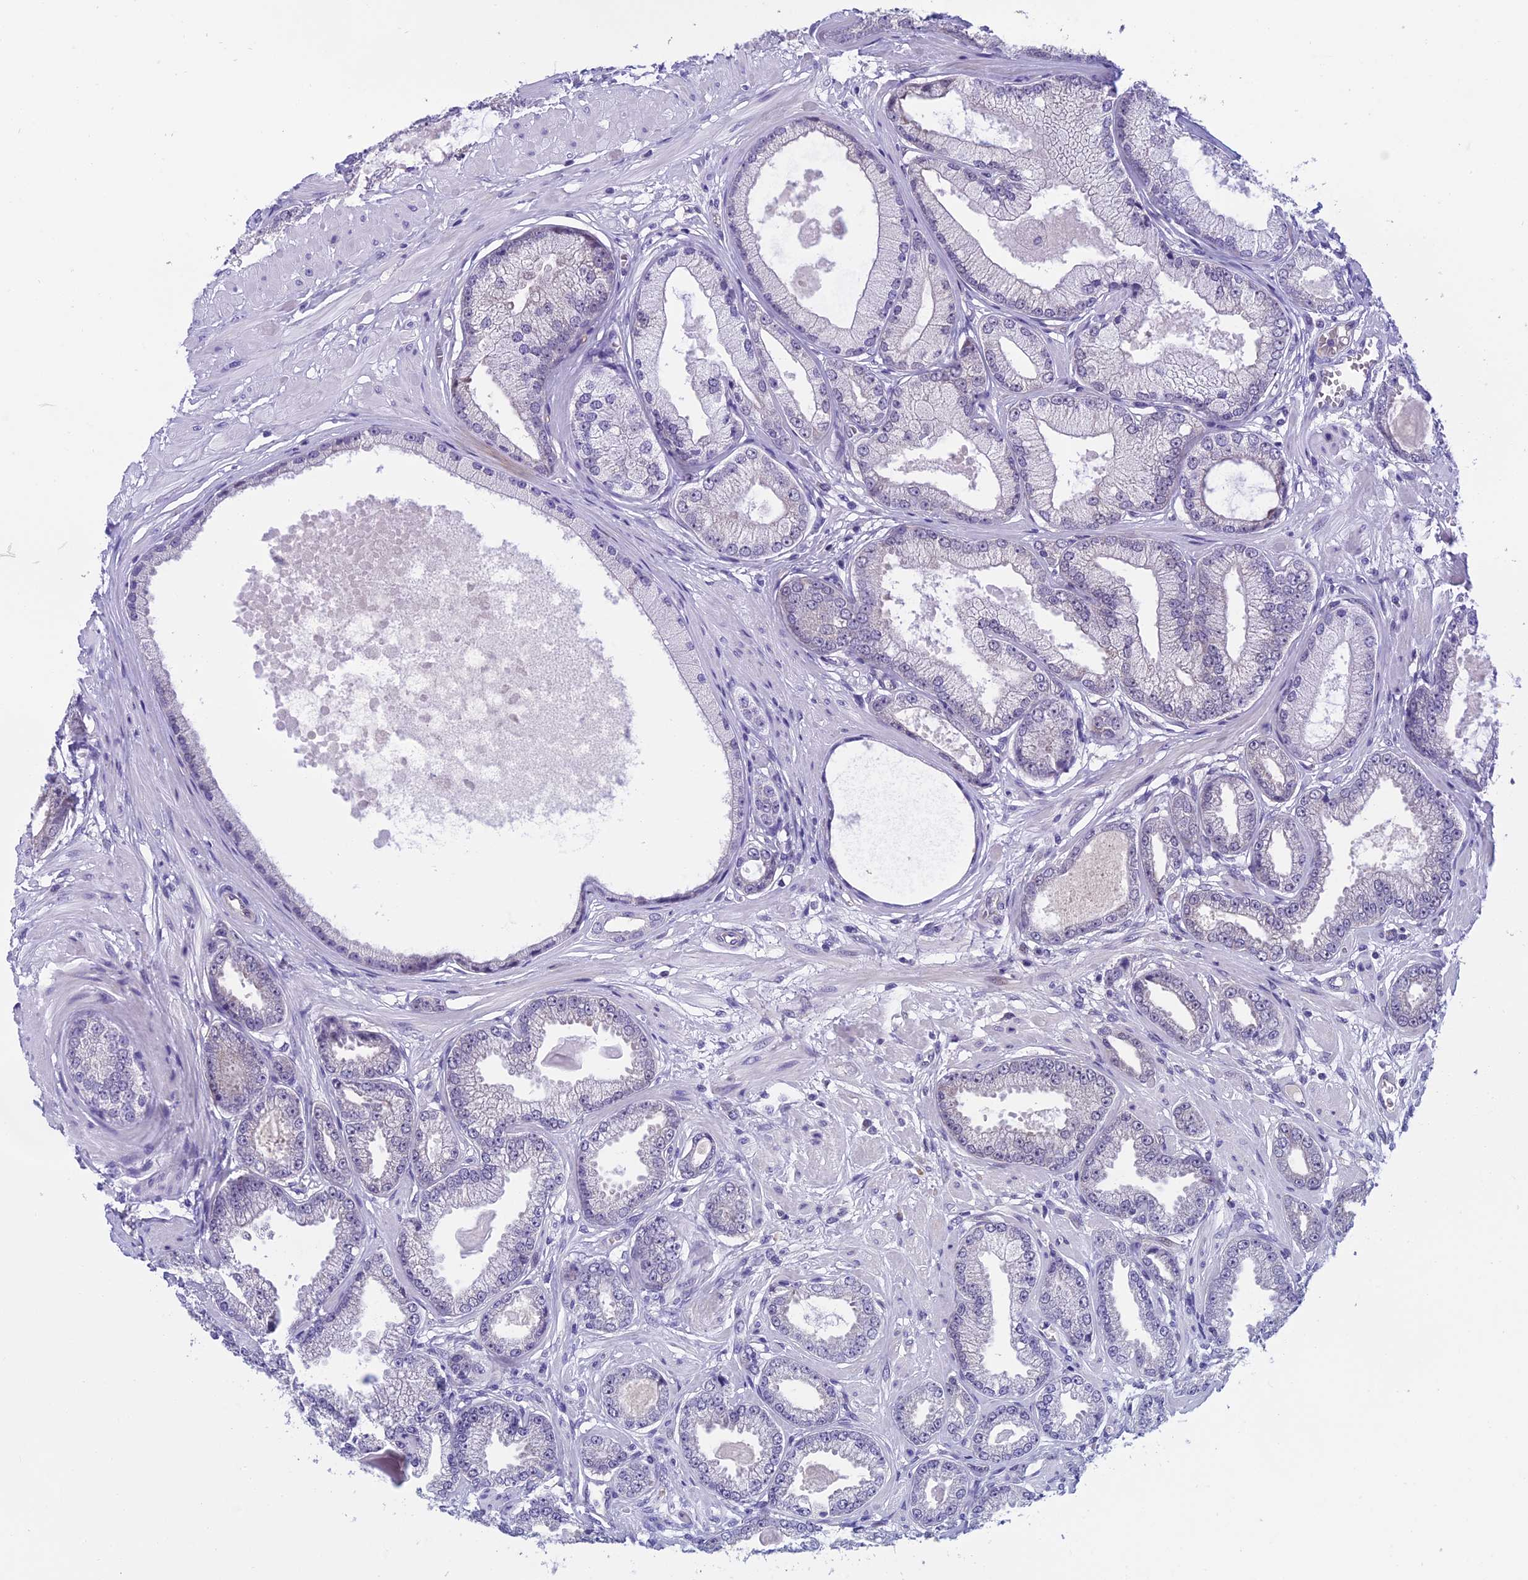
{"staining": {"intensity": "negative", "quantity": "none", "location": "none"}, "tissue": "prostate cancer", "cell_type": "Tumor cells", "image_type": "cancer", "snomed": [{"axis": "morphology", "description": "Adenocarcinoma, Low grade"}, {"axis": "topography", "description": "Prostate"}], "caption": "Tumor cells are negative for brown protein staining in prostate cancer.", "gene": "GRWD1", "patient": {"sex": "male", "age": 64}}